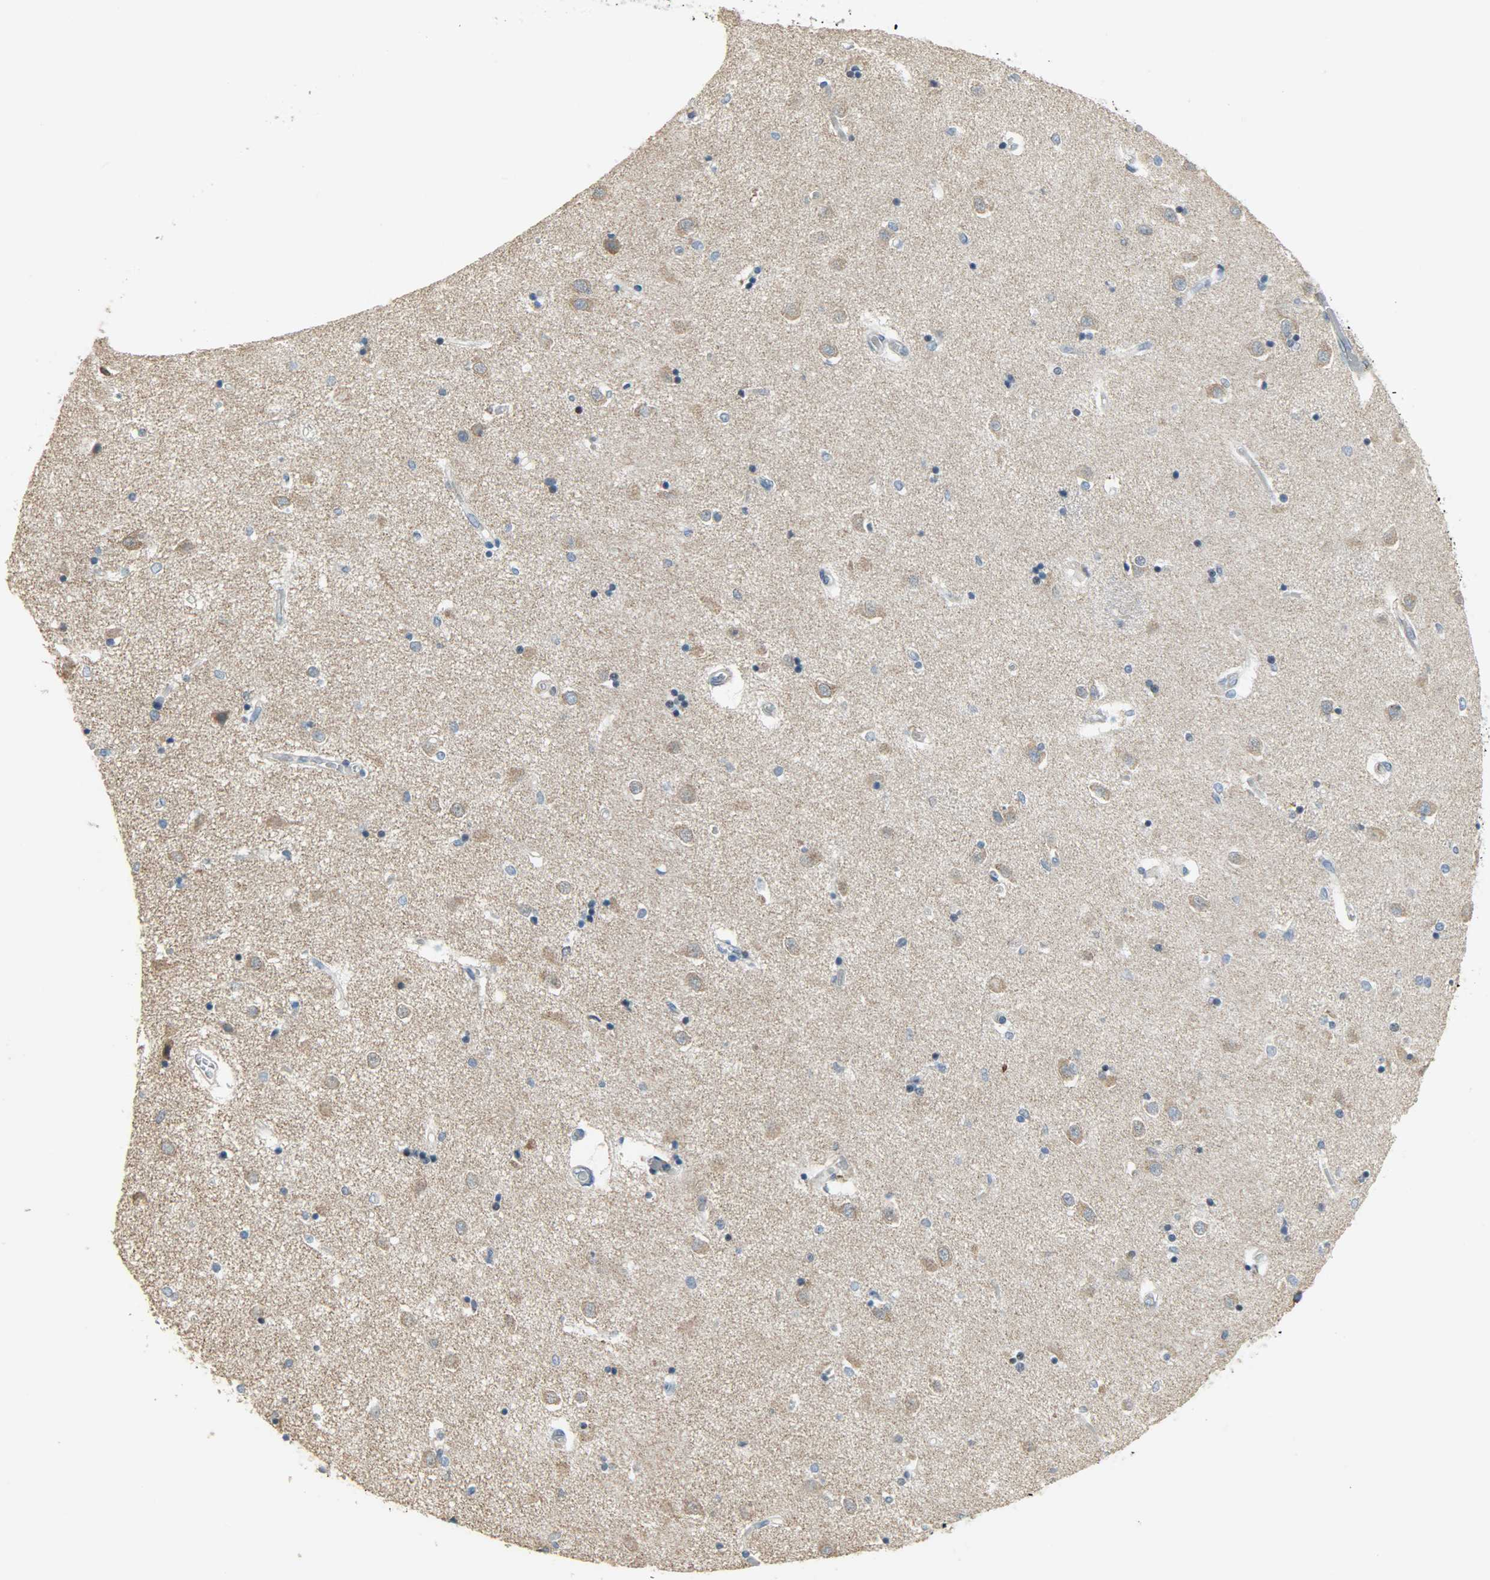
{"staining": {"intensity": "weak", "quantity": ">75%", "location": "cytoplasmic/membranous"}, "tissue": "caudate", "cell_type": "Glial cells", "image_type": "normal", "snomed": [{"axis": "morphology", "description": "Normal tissue, NOS"}, {"axis": "topography", "description": "Lateral ventricle wall"}], "caption": "Weak cytoplasmic/membranous positivity is appreciated in approximately >75% of glial cells in benign caudate.", "gene": "DNAJA4", "patient": {"sex": "female", "age": 54}}